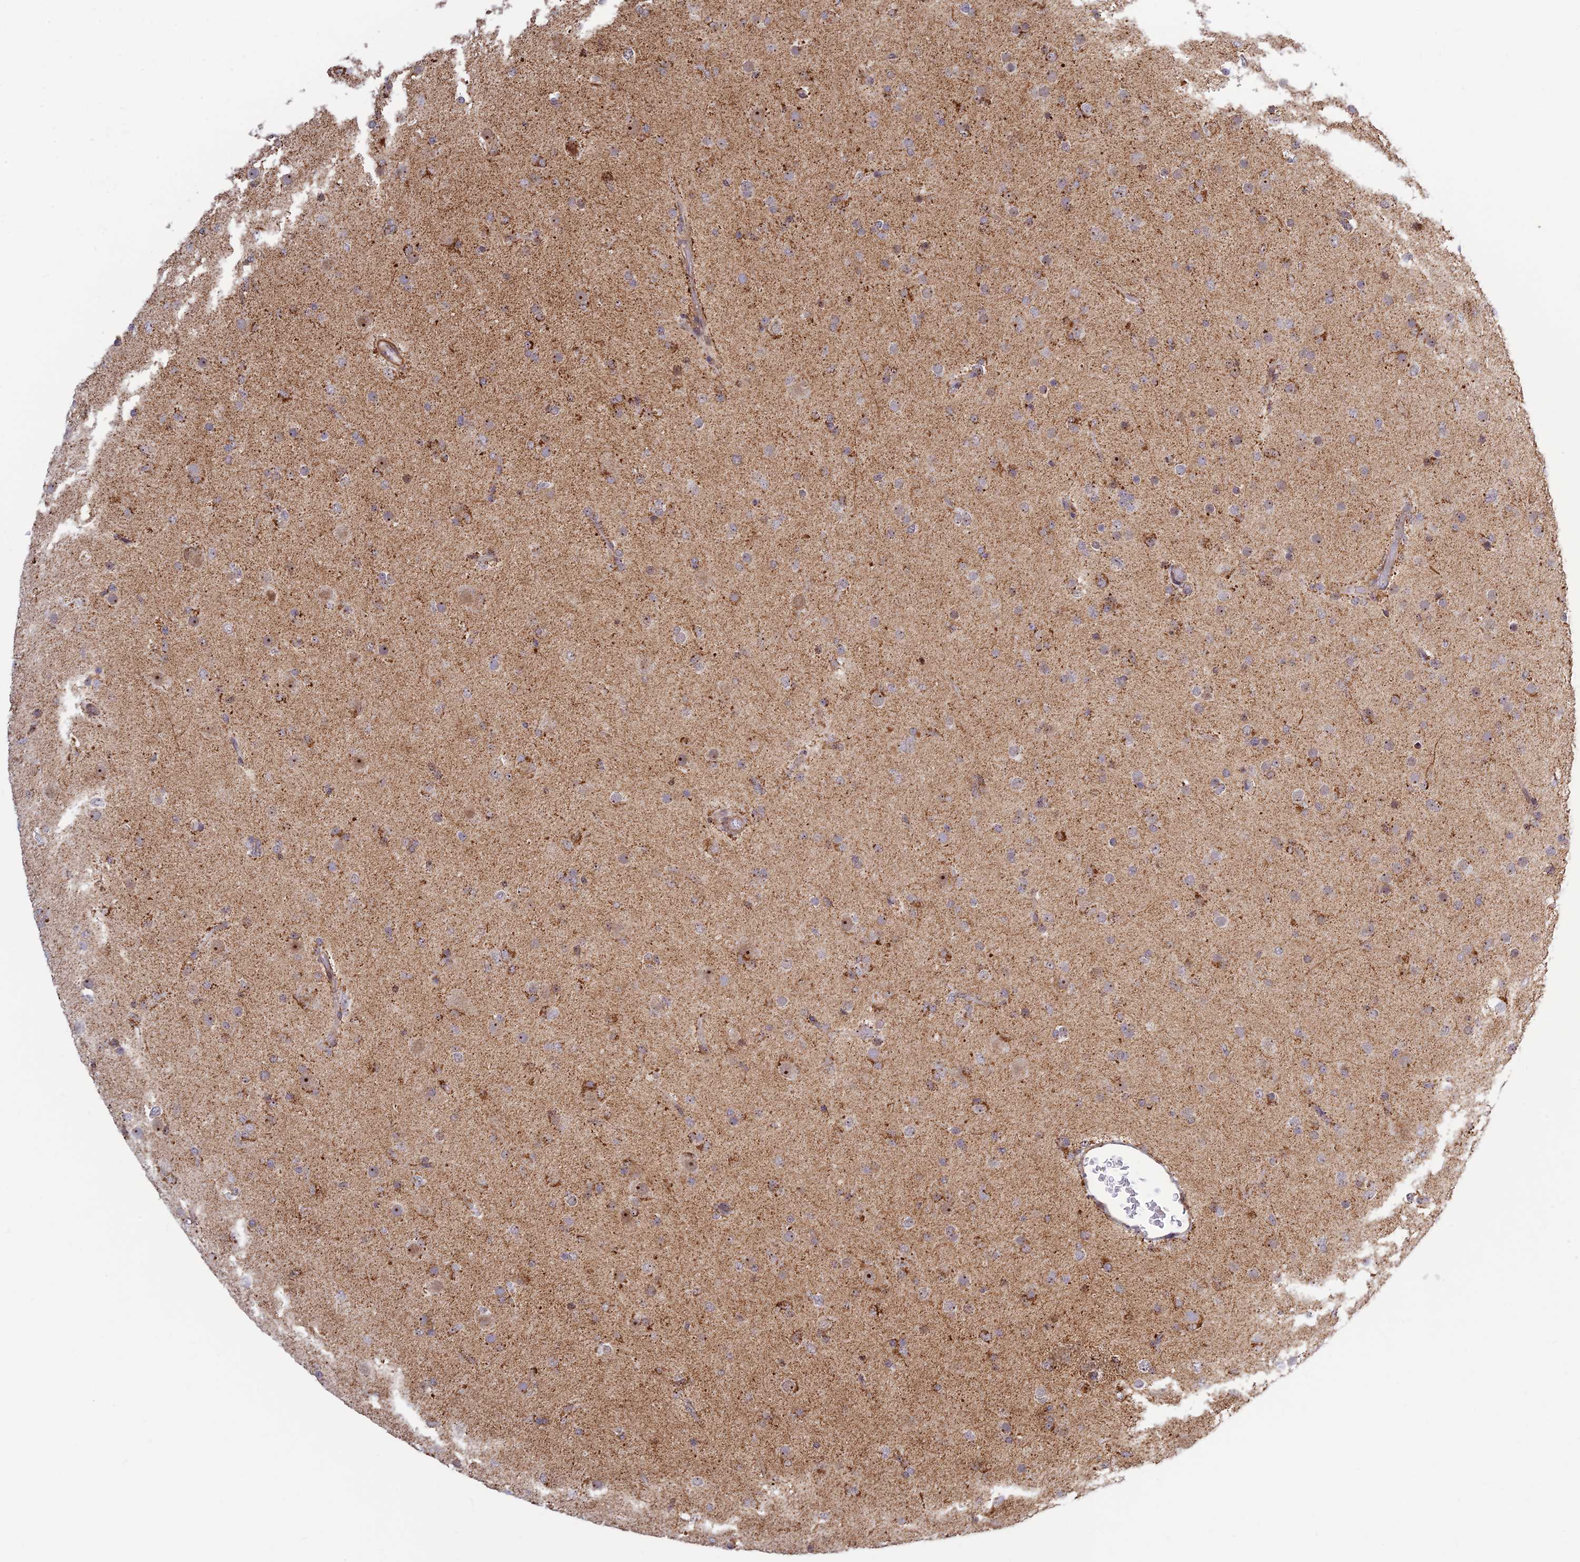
{"staining": {"intensity": "negative", "quantity": "none", "location": "none"}, "tissue": "glioma", "cell_type": "Tumor cells", "image_type": "cancer", "snomed": [{"axis": "morphology", "description": "Glioma, malignant, Low grade"}, {"axis": "topography", "description": "Brain"}], "caption": "Image shows no significant protein expression in tumor cells of glioma.", "gene": "POLR1G", "patient": {"sex": "male", "age": 65}}